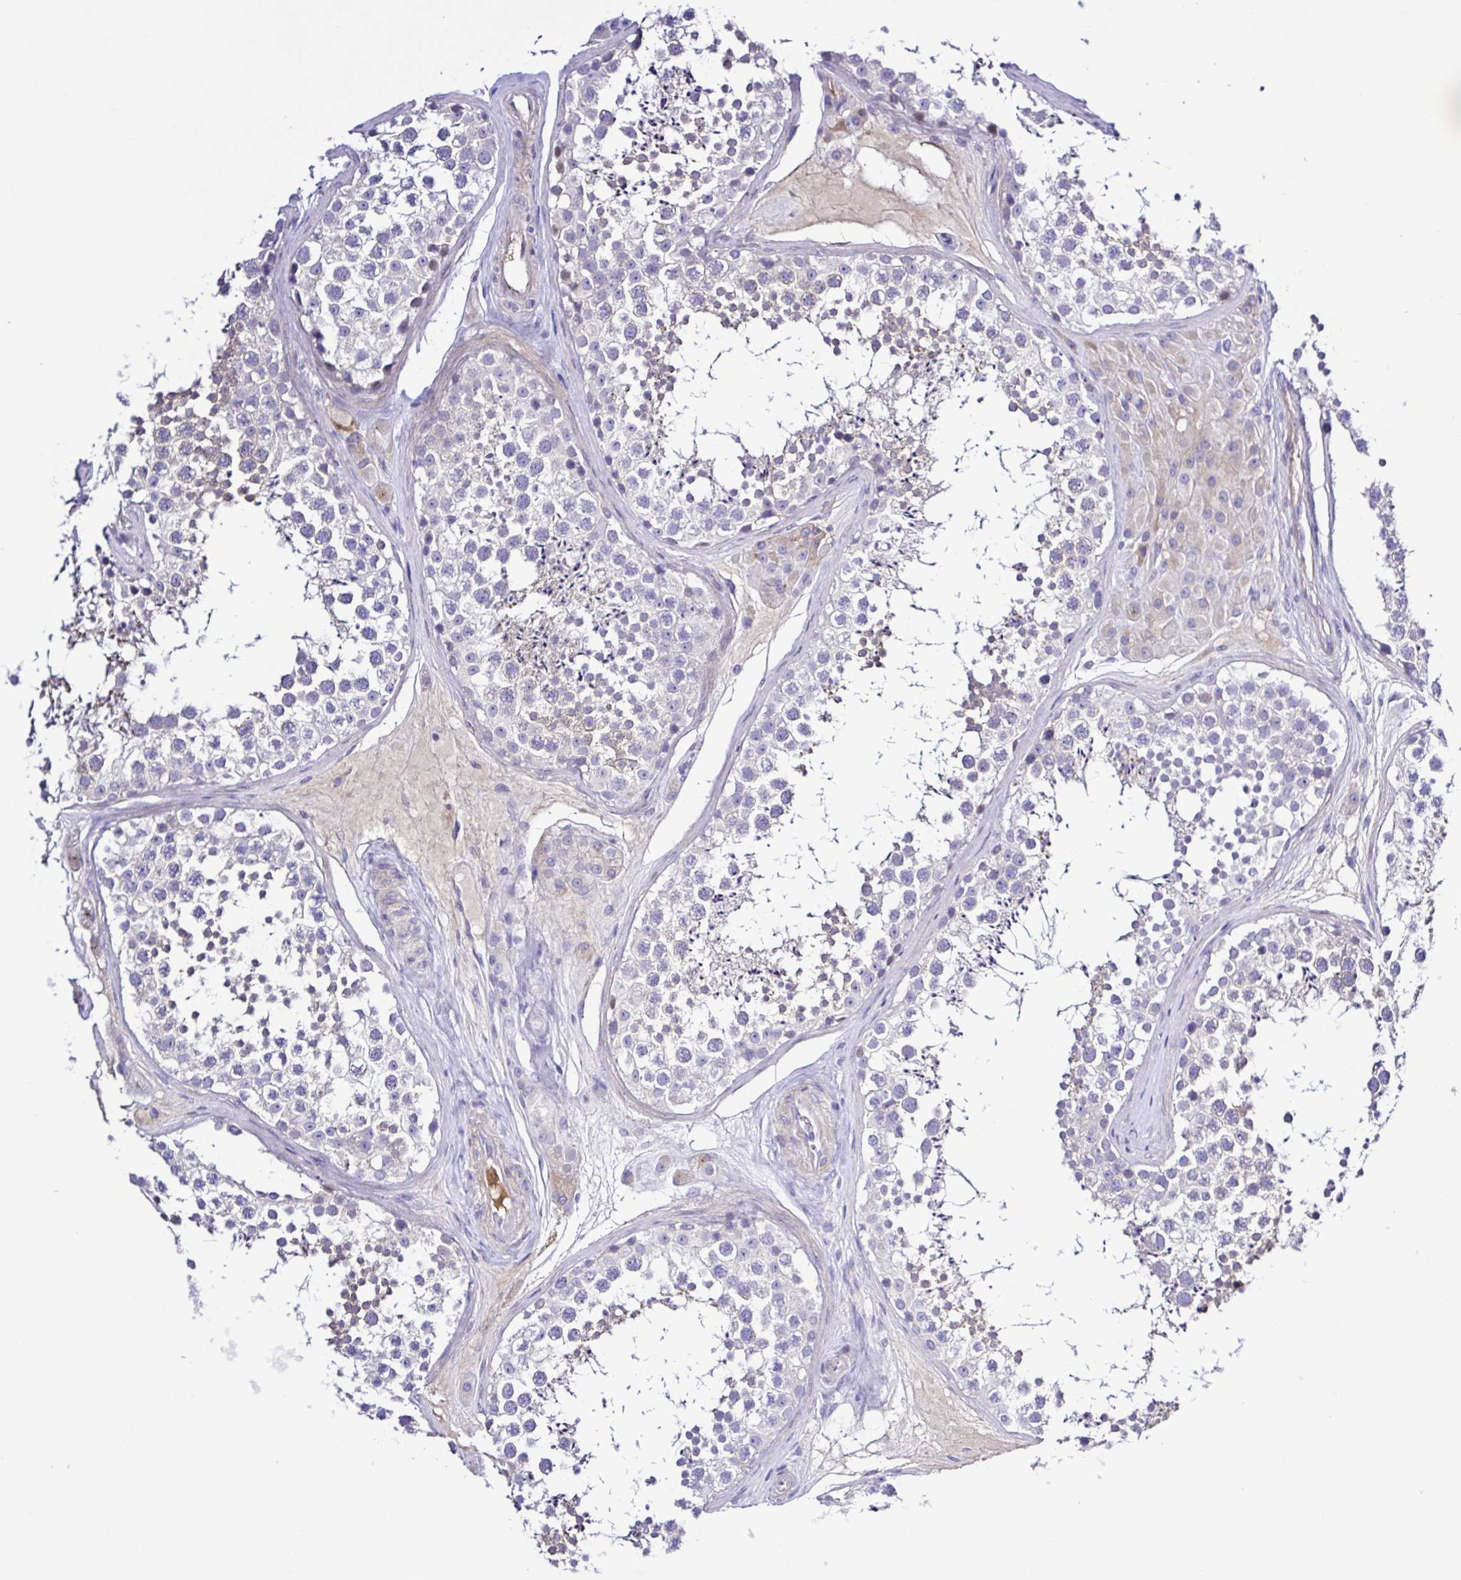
{"staining": {"intensity": "weak", "quantity": "<25%", "location": "cytoplasmic/membranous"}, "tissue": "testis", "cell_type": "Cells in seminiferous ducts", "image_type": "normal", "snomed": [{"axis": "morphology", "description": "Normal tissue, NOS"}, {"axis": "topography", "description": "Testis"}], "caption": "DAB immunohistochemical staining of normal testis exhibits no significant positivity in cells in seminiferous ducts.", "gene": "GABBR2", "patient": {"sex": "male", "age": 41}}